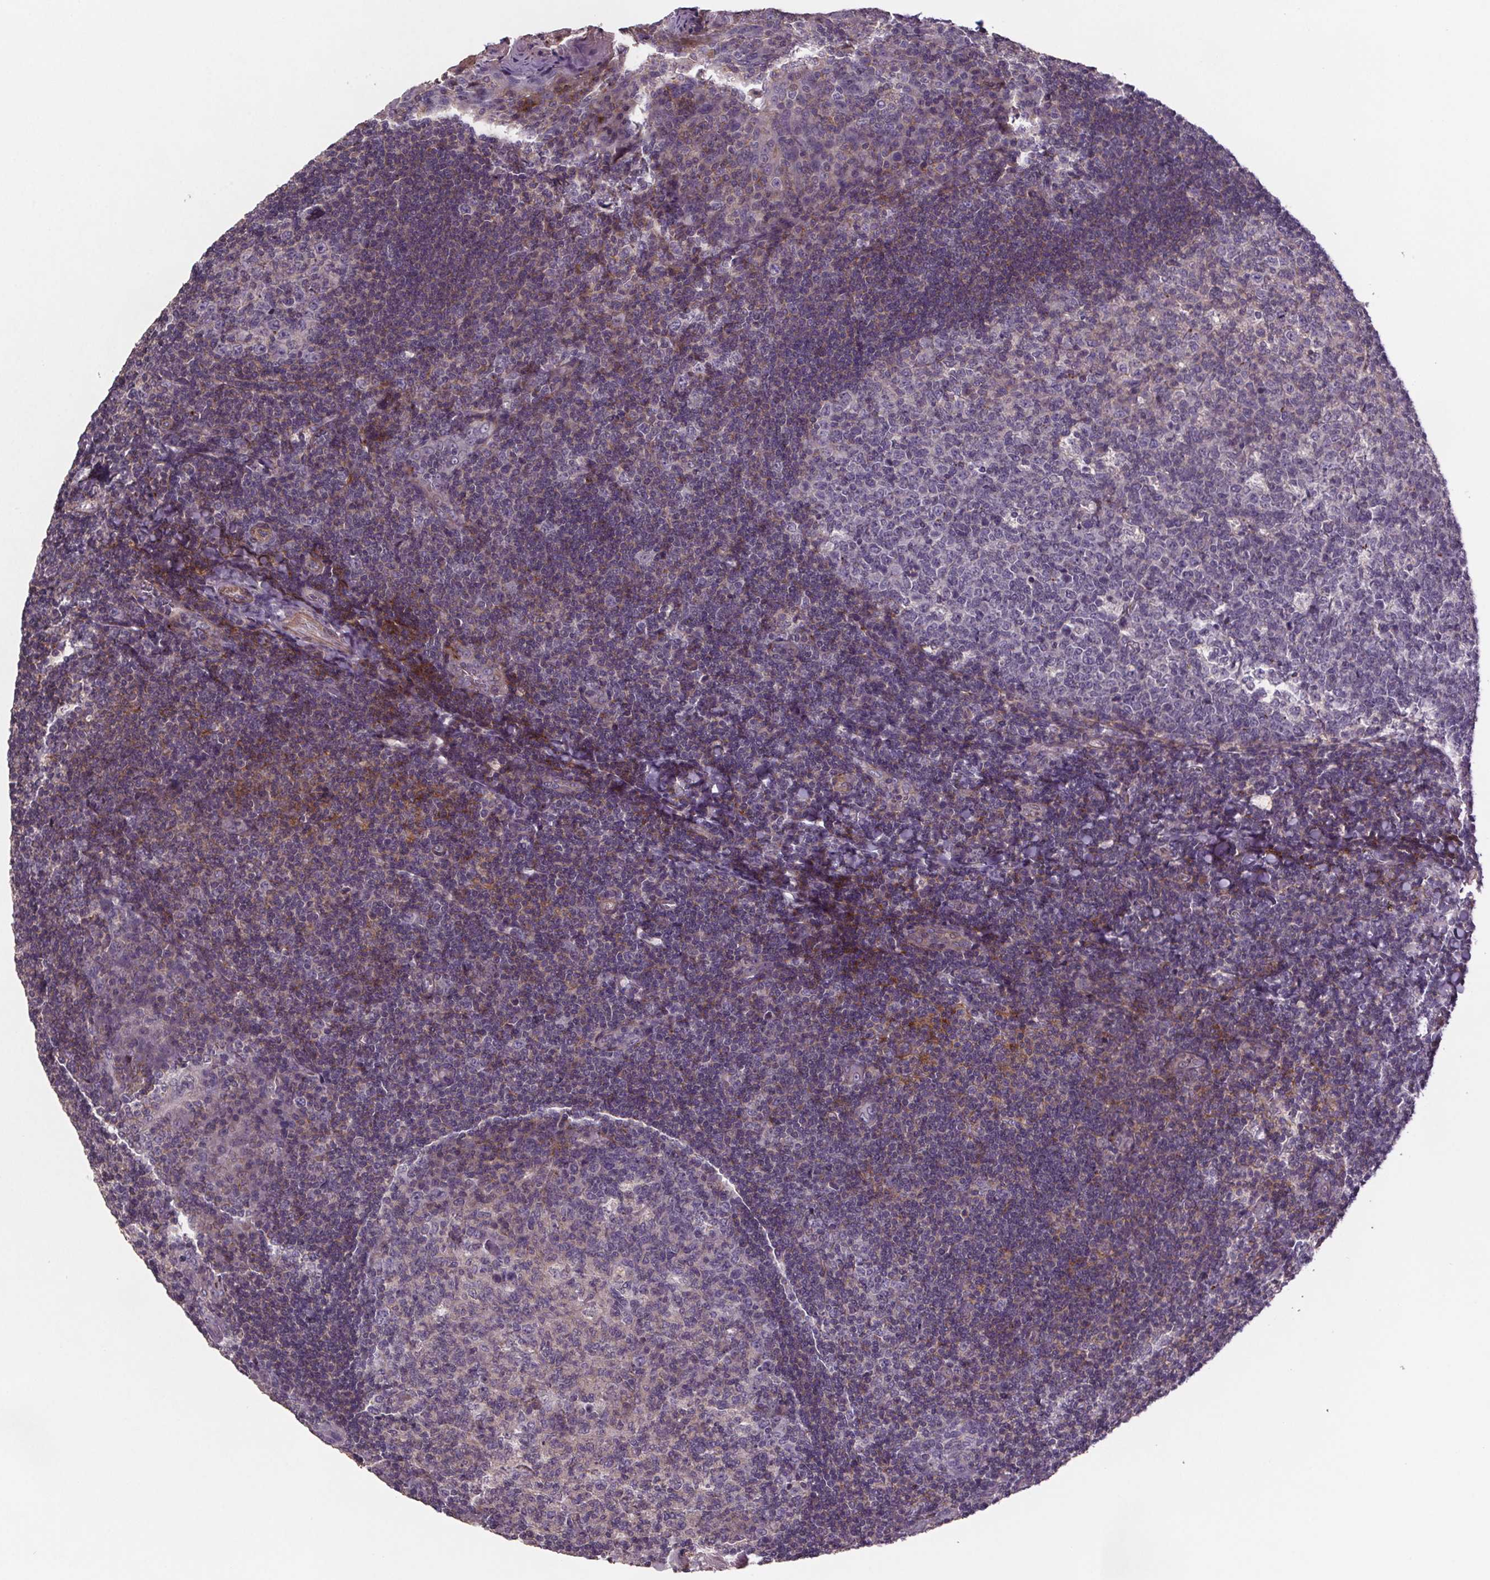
{"staining": {"intensity": "weak", "quantity": "<25%", "location": "cytoplasmic/membranous"}, "tissue": "tonsil", "cell_type": "Germinal center cells", "image_type": "normal", "snomed": [{"axis": "morphology", "description": "Normal tissue, NOS"}, {"axis": "topography", "description": "Tonsil"}], "caption": "Protein analysis of benign tonsil shows no significant staining in germinal center cells.", "gene": "CLN3", "patient": {"sex": "male", "age": 17}}